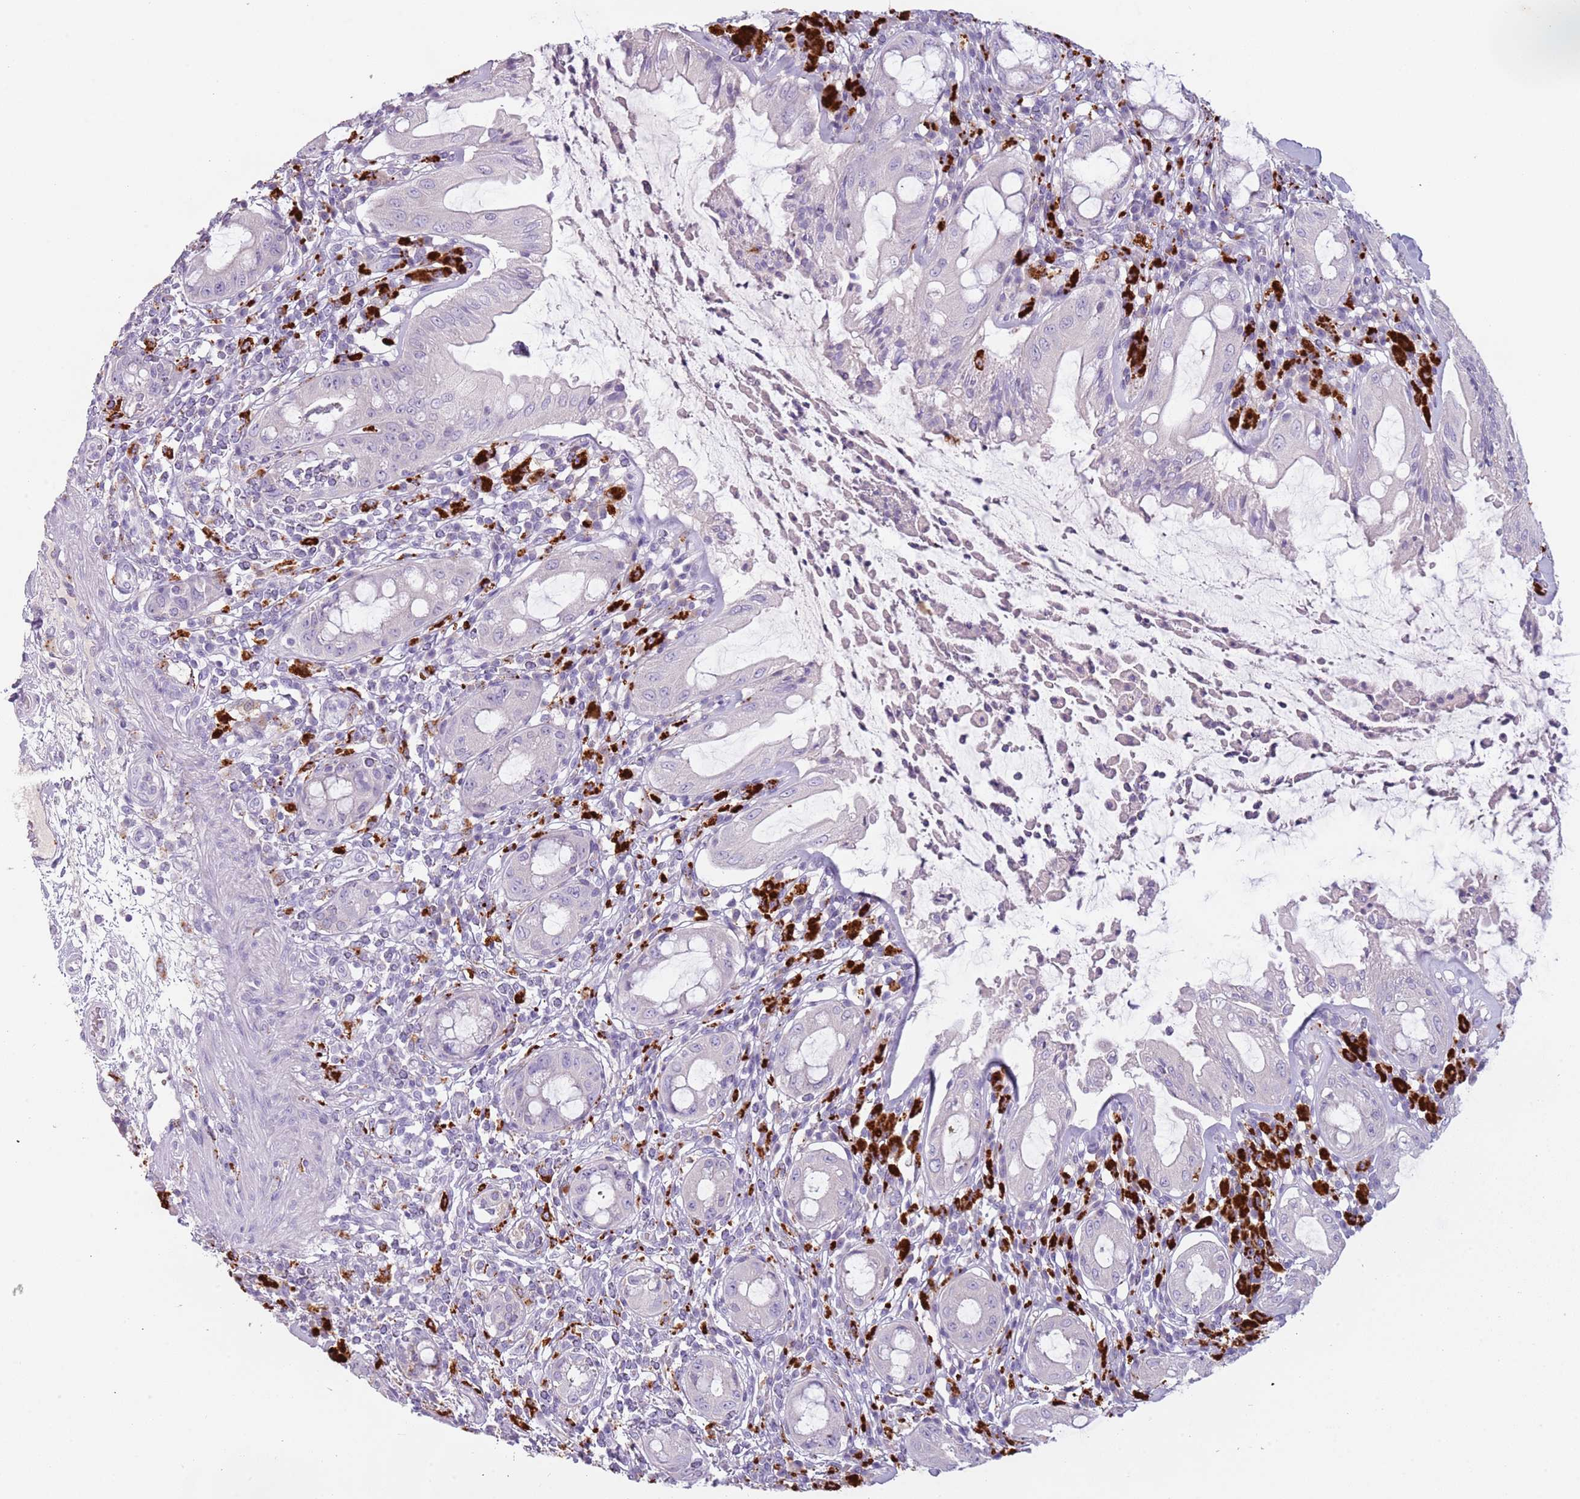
{"staining": {"intensity": "negative", "quantity": "none", "location": "none"}, "tissue": "rectum", "cell_type": "Glandular cells", "image_type": "normal", "snomed": [{"axis": "morphology", "description": "Normal tissue, NOS"}, {"axis": "topography", "description": "Rectum"}], "caption": "An IHC micrograph of normal rectum is shown. There is no staining in glandular cells of rectum. The staining was performed using DAB (3,3'-diaminobenzidine) to visualize the protein expression in brown, while the nuclei were stained in blue with hematoxylin (Magnification: 20x).", "gene": "NWD2", "patient": {"sex": "female", "age": 57}}